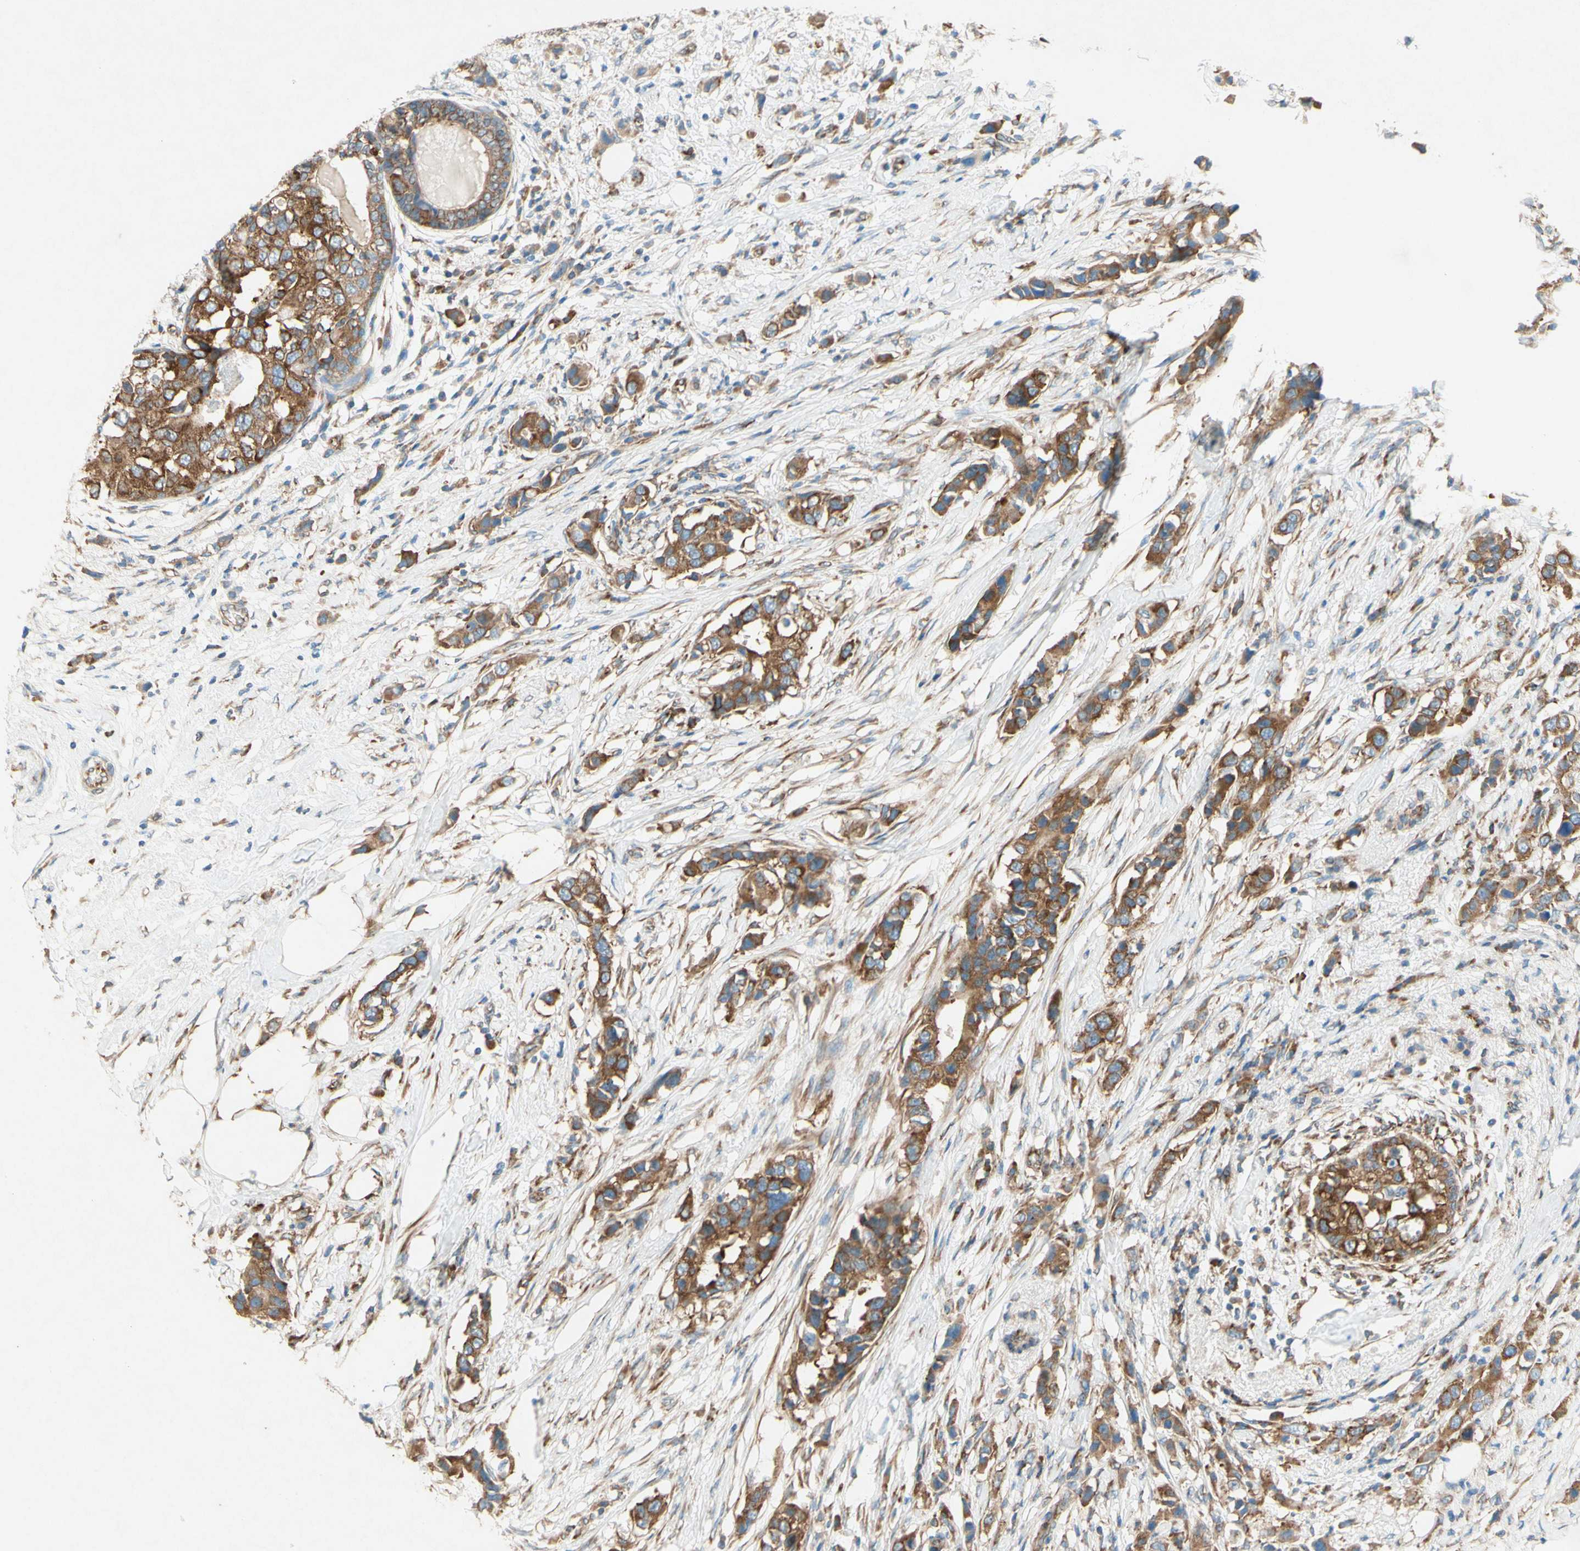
{"staining": {"intensity": "moderate", "quantity": ">75%", "location": "cytoplasmic/membranous"}, "tissue": "breast cancer", "cell_type": "Tumor cells", "image_type": "cancer", "snomed": [{"axis": "morphology", "description": "Normal tissue, NOS"}, {"axis": "morphology", "description": "Duct carcinoma"}, {"axis": "topography", "description": "Breast"}], "caption": "Intraductal carcinoma (breast) was stained to show a protein in brown. There is medium levels of moderate cytoplasmic/membranous expression in about >75% of tumor cells.", "gene": "PABPC1", "patient": {"sex": "female", "age": 50}}